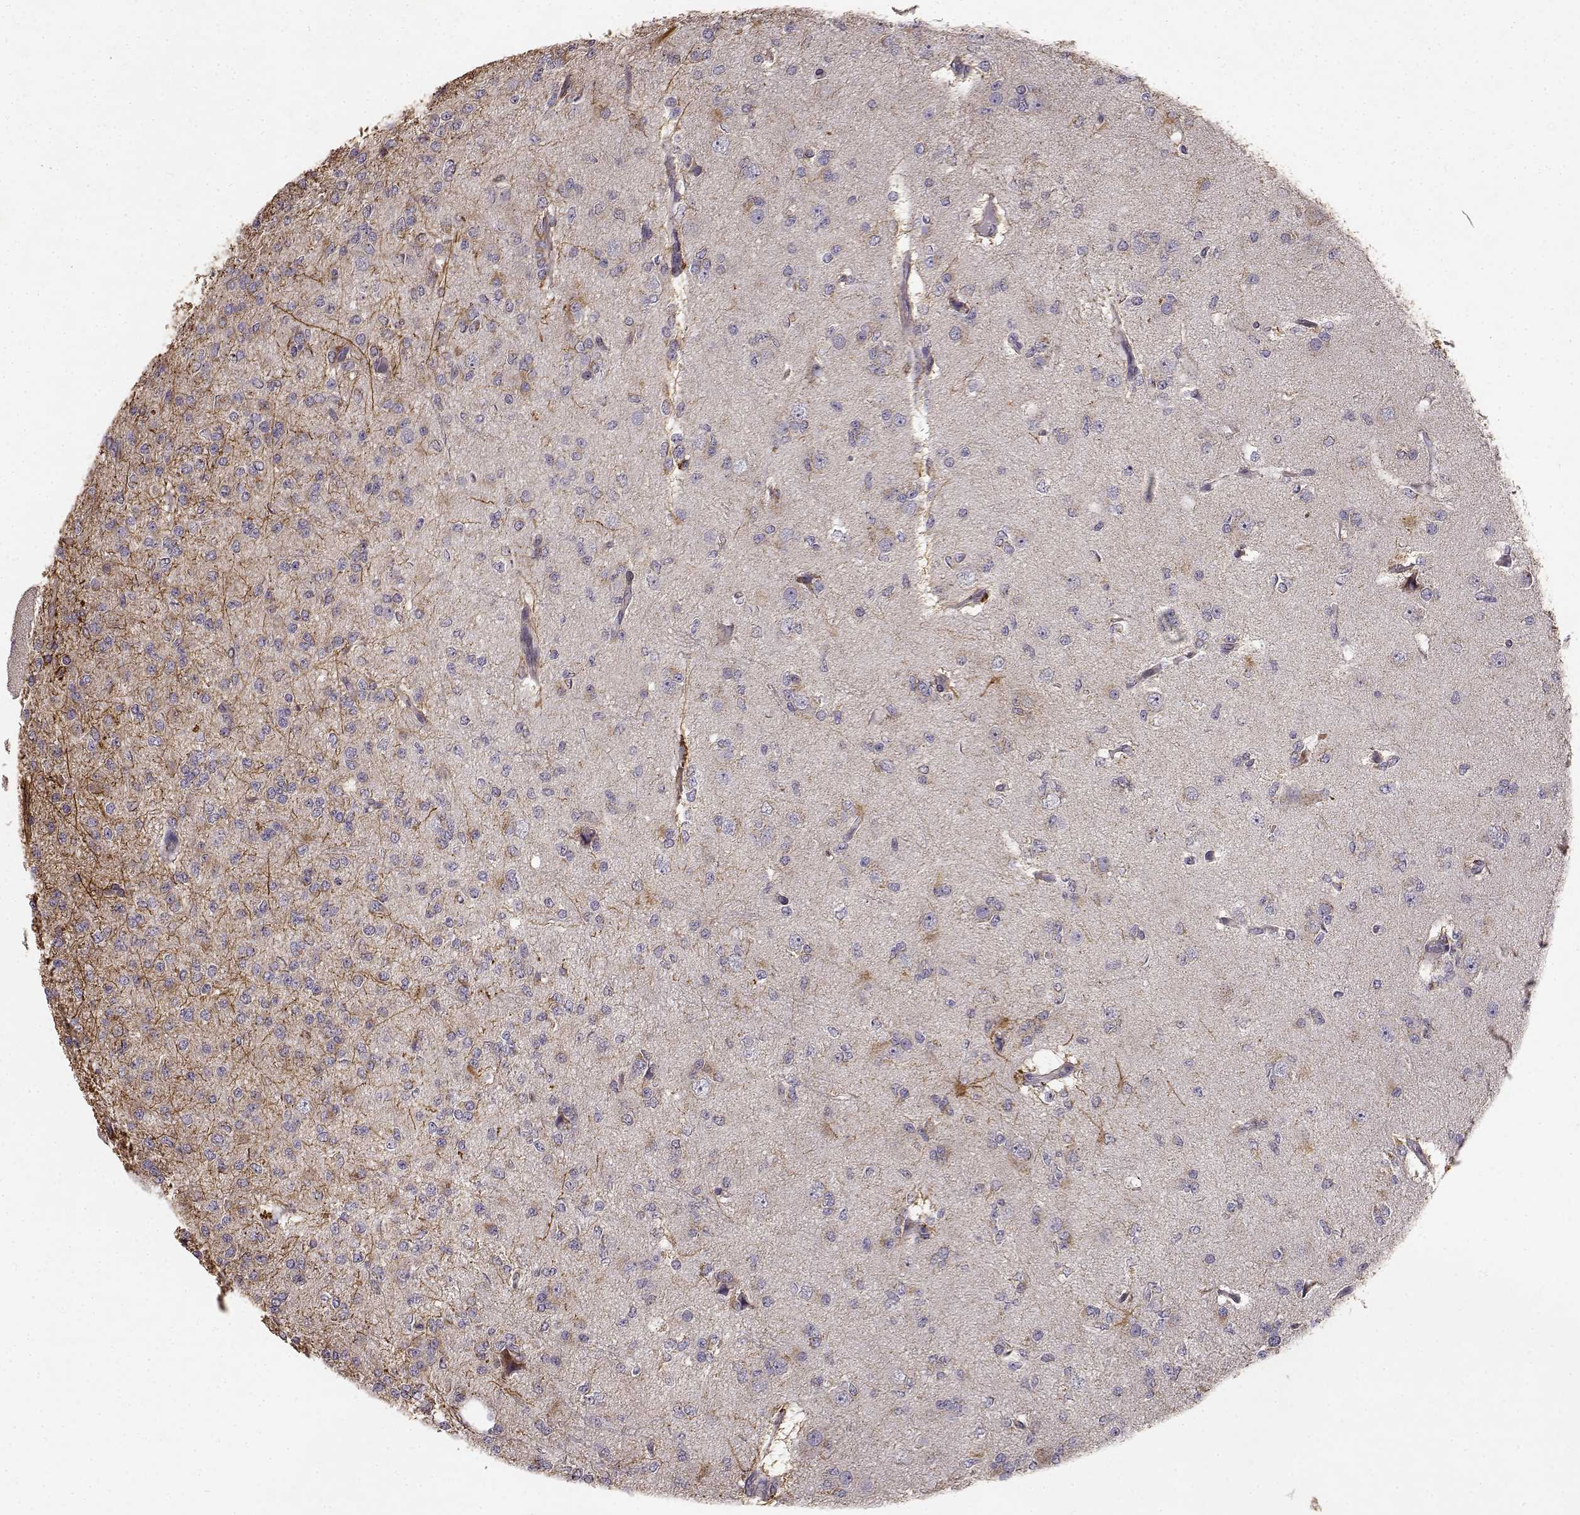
{"staining": {"intensity": "negative", "quantity": "none", "location": "none"}, "tissue": "glioma", "cell_type": "Tumor cells", "image_type": "cancer", "snomed": [{"axis": "morphology", "description": "Glioma, malignant, Low grade"}, {"axis": "topography", "description": "Brain"}], "caption": "Tumor cells show no significant expression in low-grade glioma (malignant). (DAB (3,3'-diaminobenzidine) immunohistochemistry (IHC) with hematoxylin counter stain).", "gene": "ERBB3", "patient": {"sex": "male", "age": 27}}